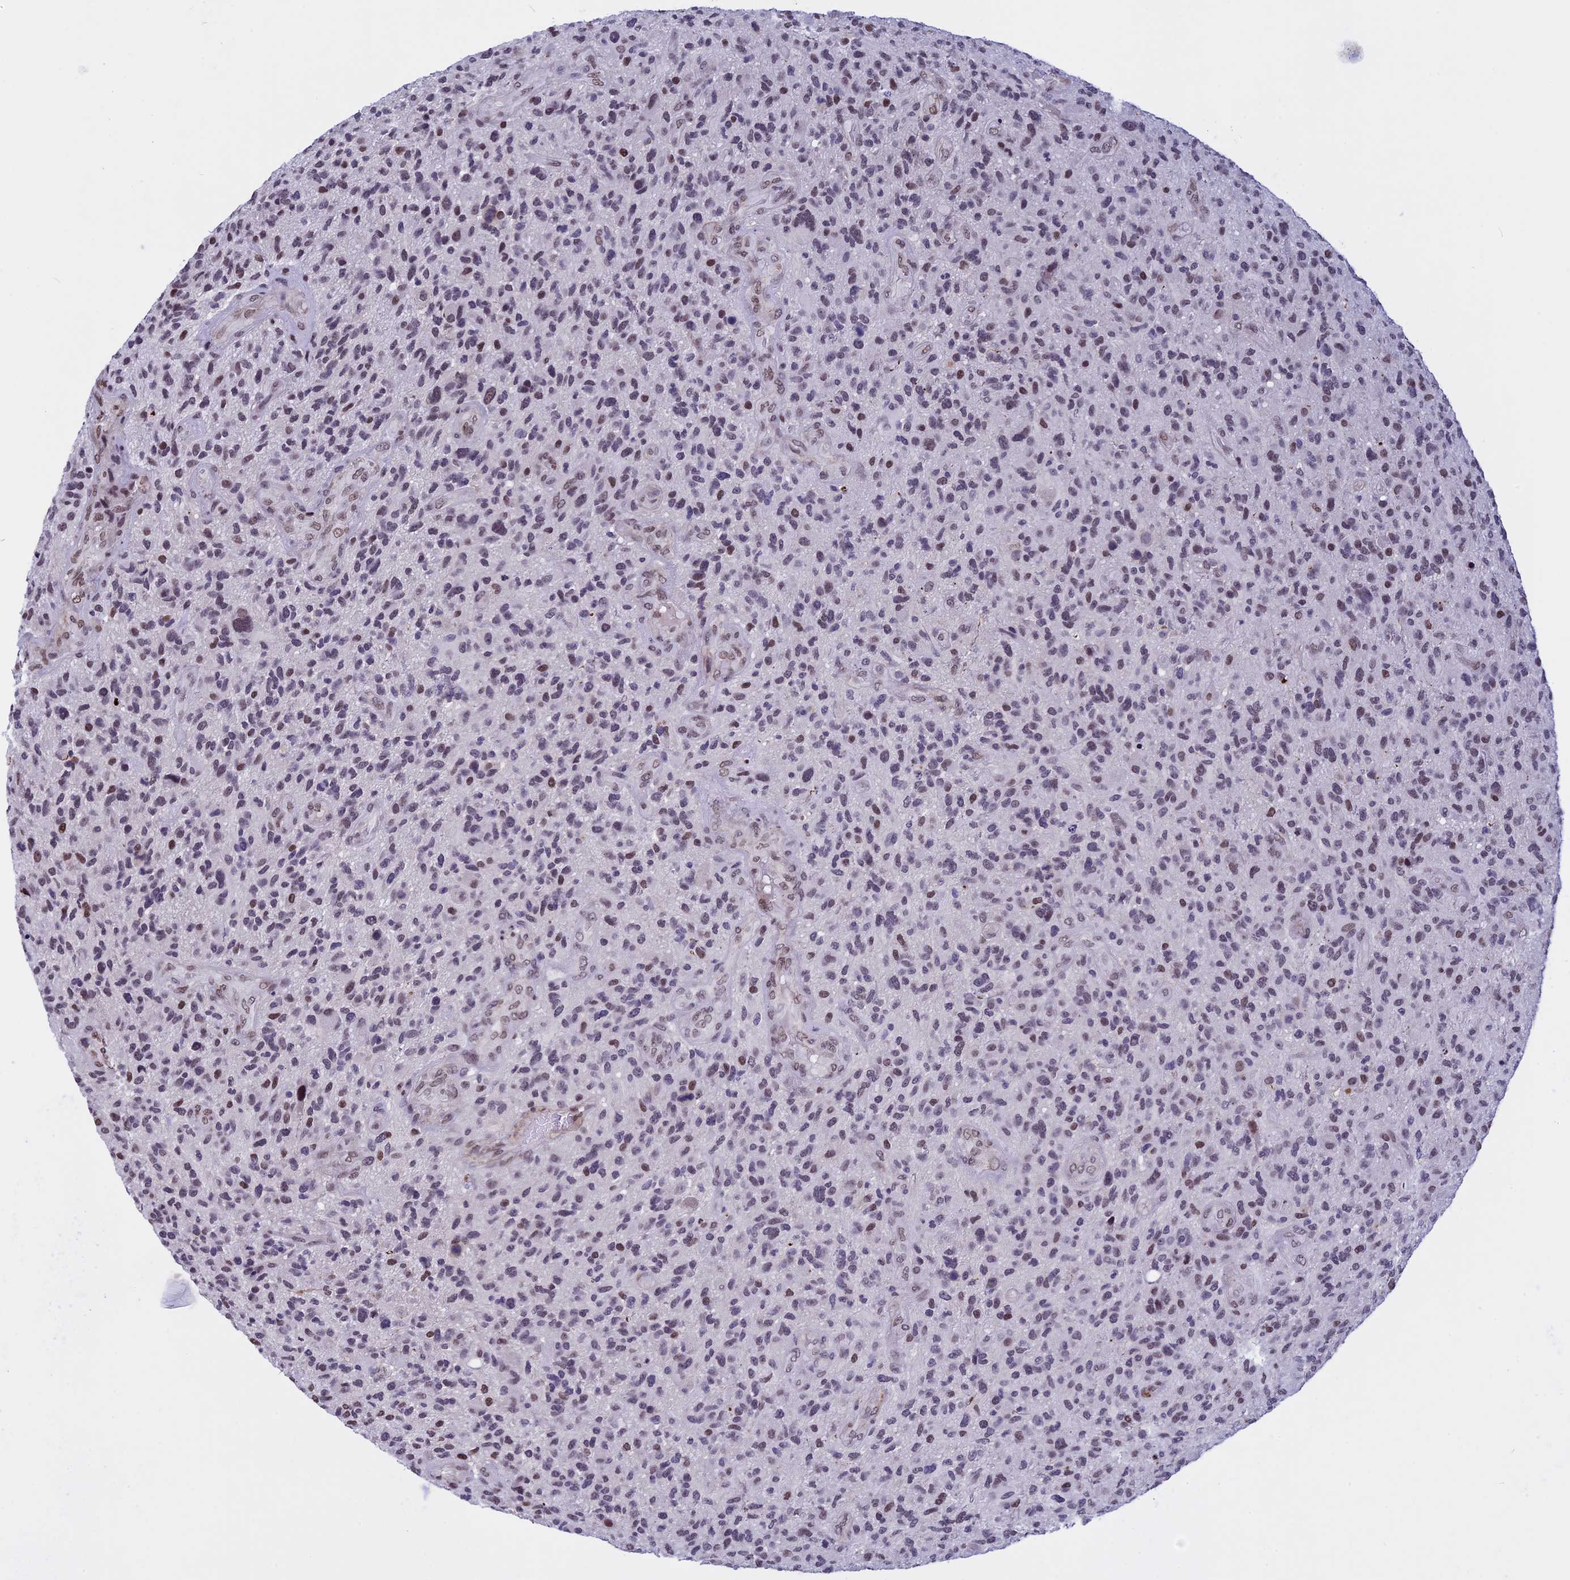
{"staining": {"intensity": "weak", "quantity": ">75%", "location": "nuclear"}, "tissue": "glioma", "cell_type": "Tumor cells", "image_type": "cancer", "snomed": [{"axis": "morphology", "description": "Glioma, malignant, High grade"}, {"axis": "topography", "description": "Brain"}], "caption": "Immunohistochemistry (DAB) staining of malignant glioma (high-grade) shows weak nuclear protein expression in approximately >75% of tumor cells.", "gene": "NIPBL", "patient": {"sex": "male", "age": 47}}